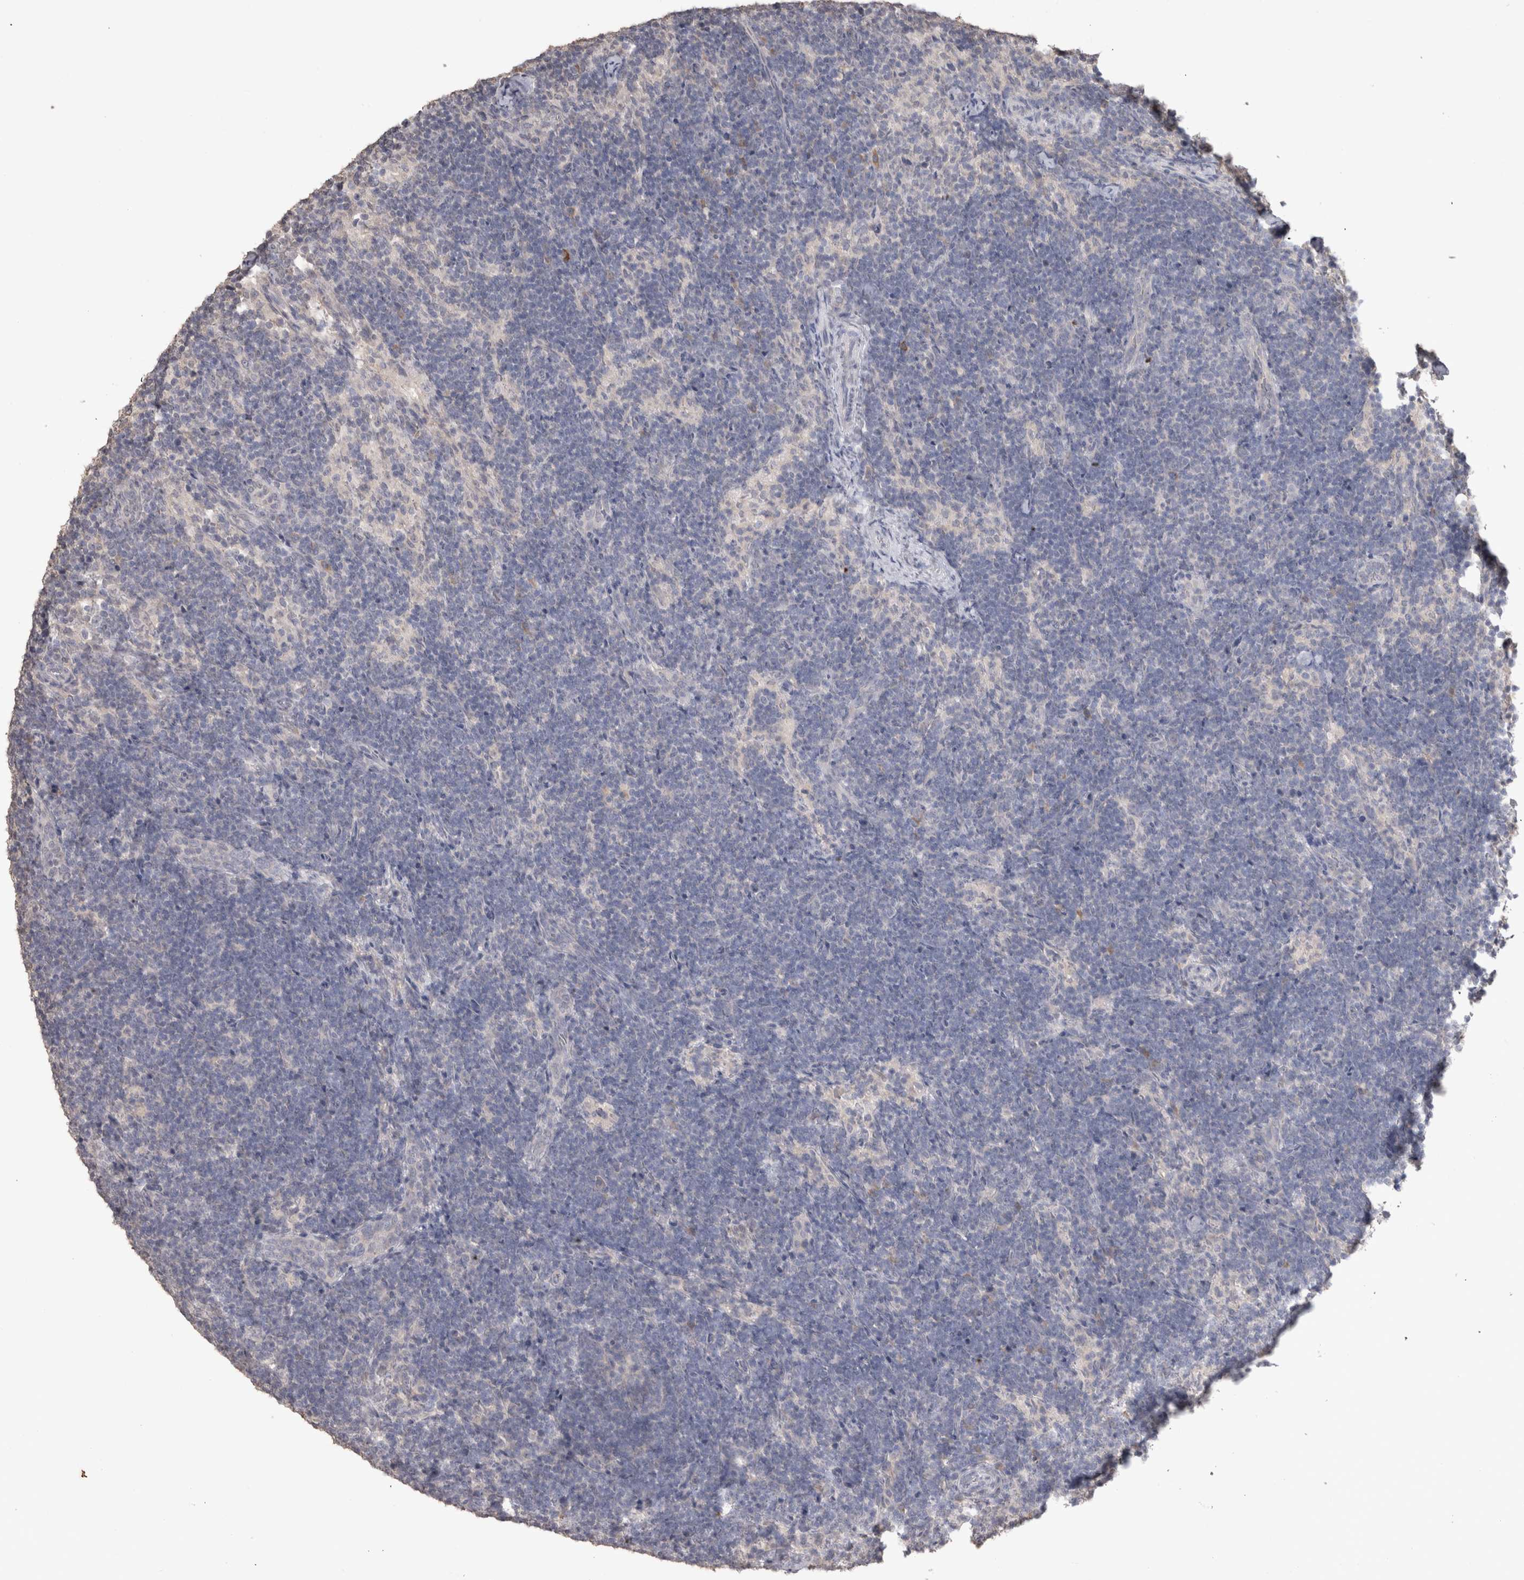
{"staining": {"intensity": "negative", "quantity": "none", "location": "none"}, "tissue": "lymph node", "cell_type": "Germinal center cells", "image_type": "normal", "snomed": [{"axis": "morphology", "description": "Normal tissue, NOS"}, {"axis": "topography", "description": "Lymph node"}], "caption": "An image of human lymph node is negative for staining in germinal center cells. (DAB (3,3'-diaminobenzidine) immunohistochemistry with hematoxylin counter stain).", "gene": "NAALADL2", "patient": {"sex": "female", "age": 22}}